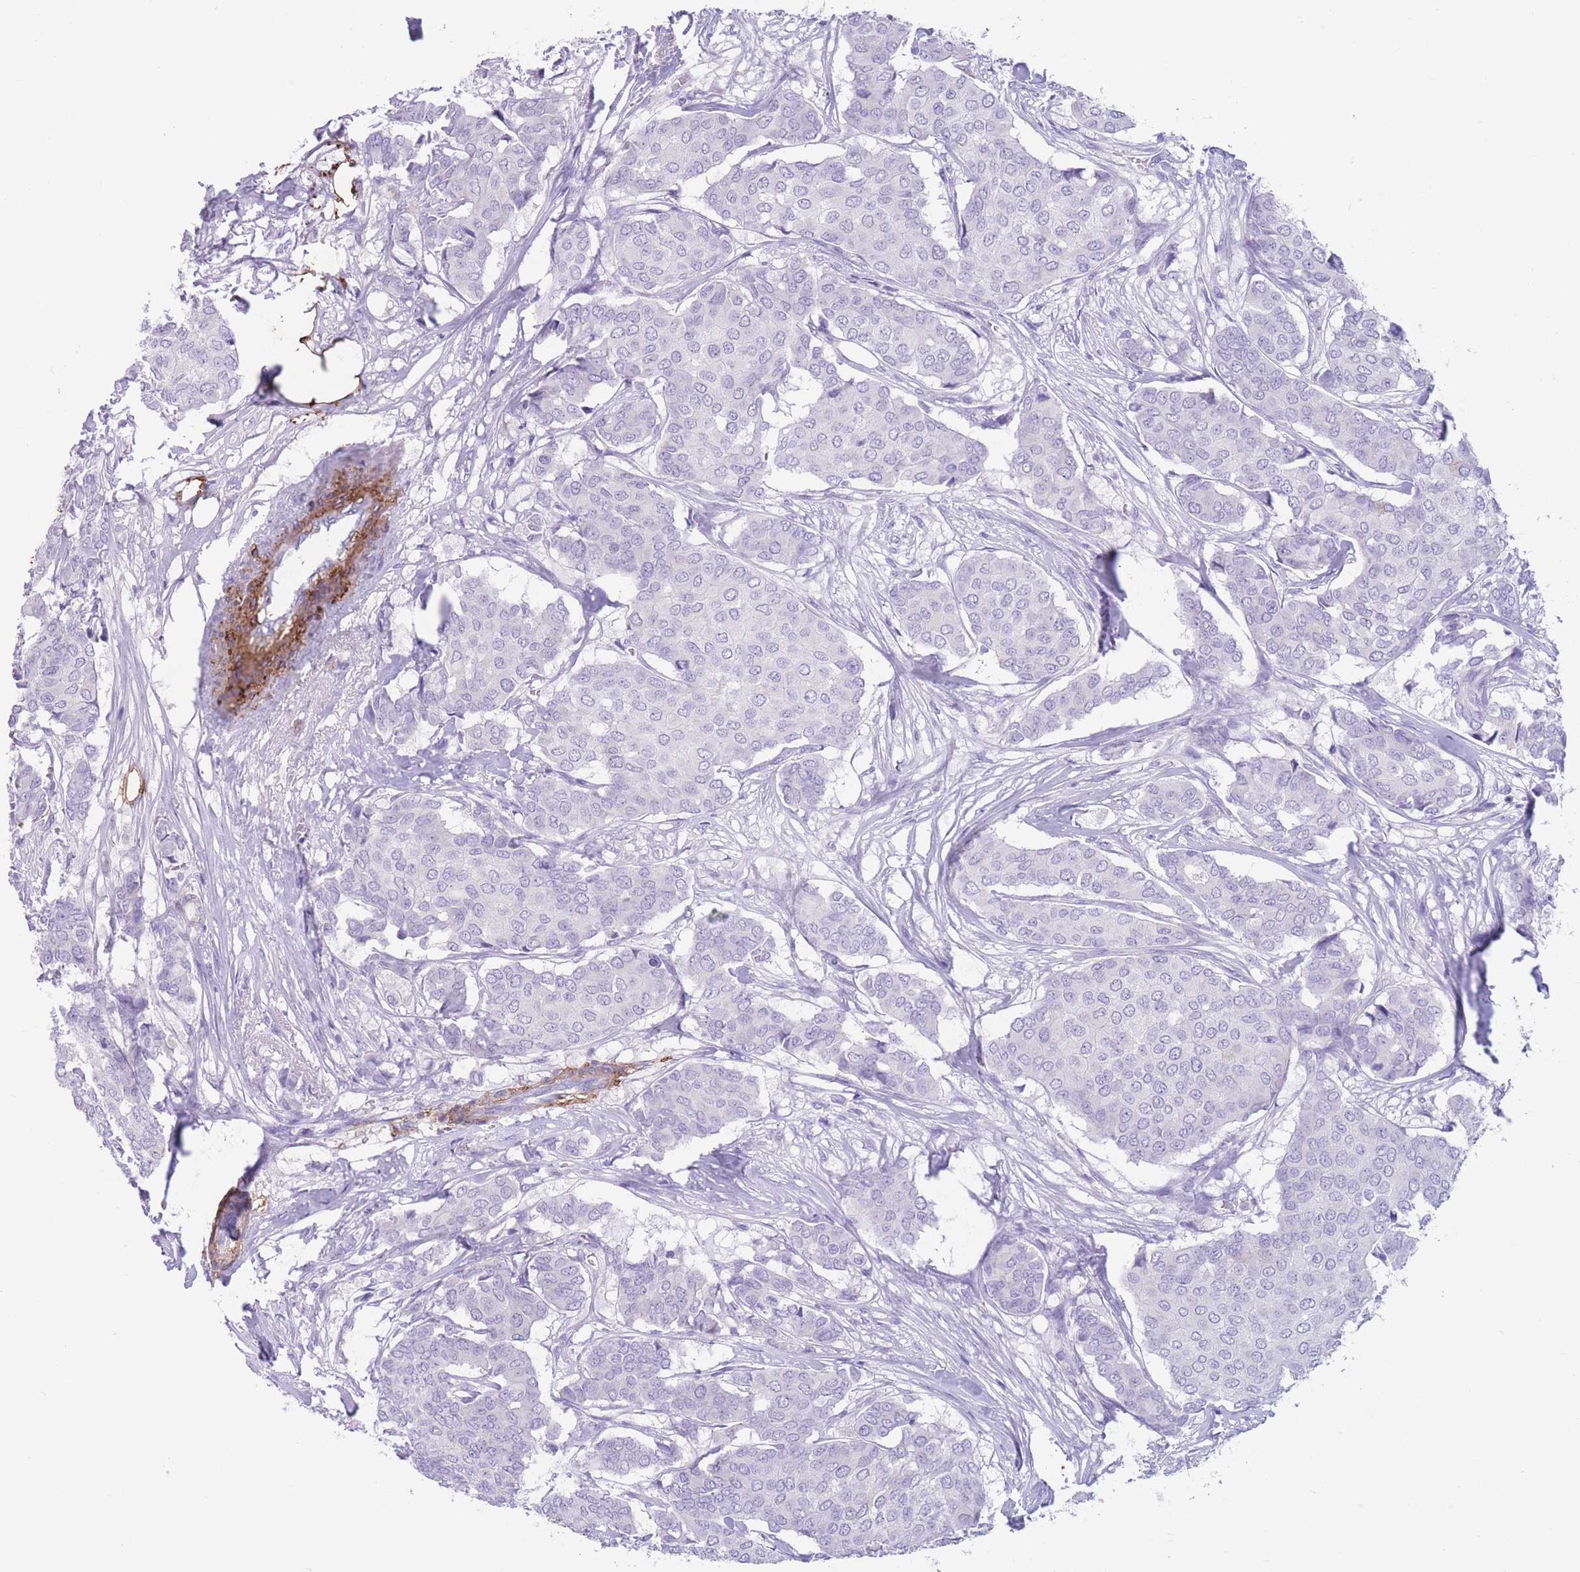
{"staining": {"intensity": "negative", "quantity": "none", "location": "none"}, "tissue": "breast cancer", "cell_type": "Tumor cells", "image_type": "cancer", "snomed": [{"axis": "morphology", "description": "Duct carcinoma"}, {"axis": "topography", "description": "Breast"}], "caption": "Immunohistochemistry photomicrograph of intraductal carcinoma (breast) stained for a protein (brown), which shows no staining in tumor cells.", "gene": "DPYD", "patient": {"sex": "female", "age": 75}}